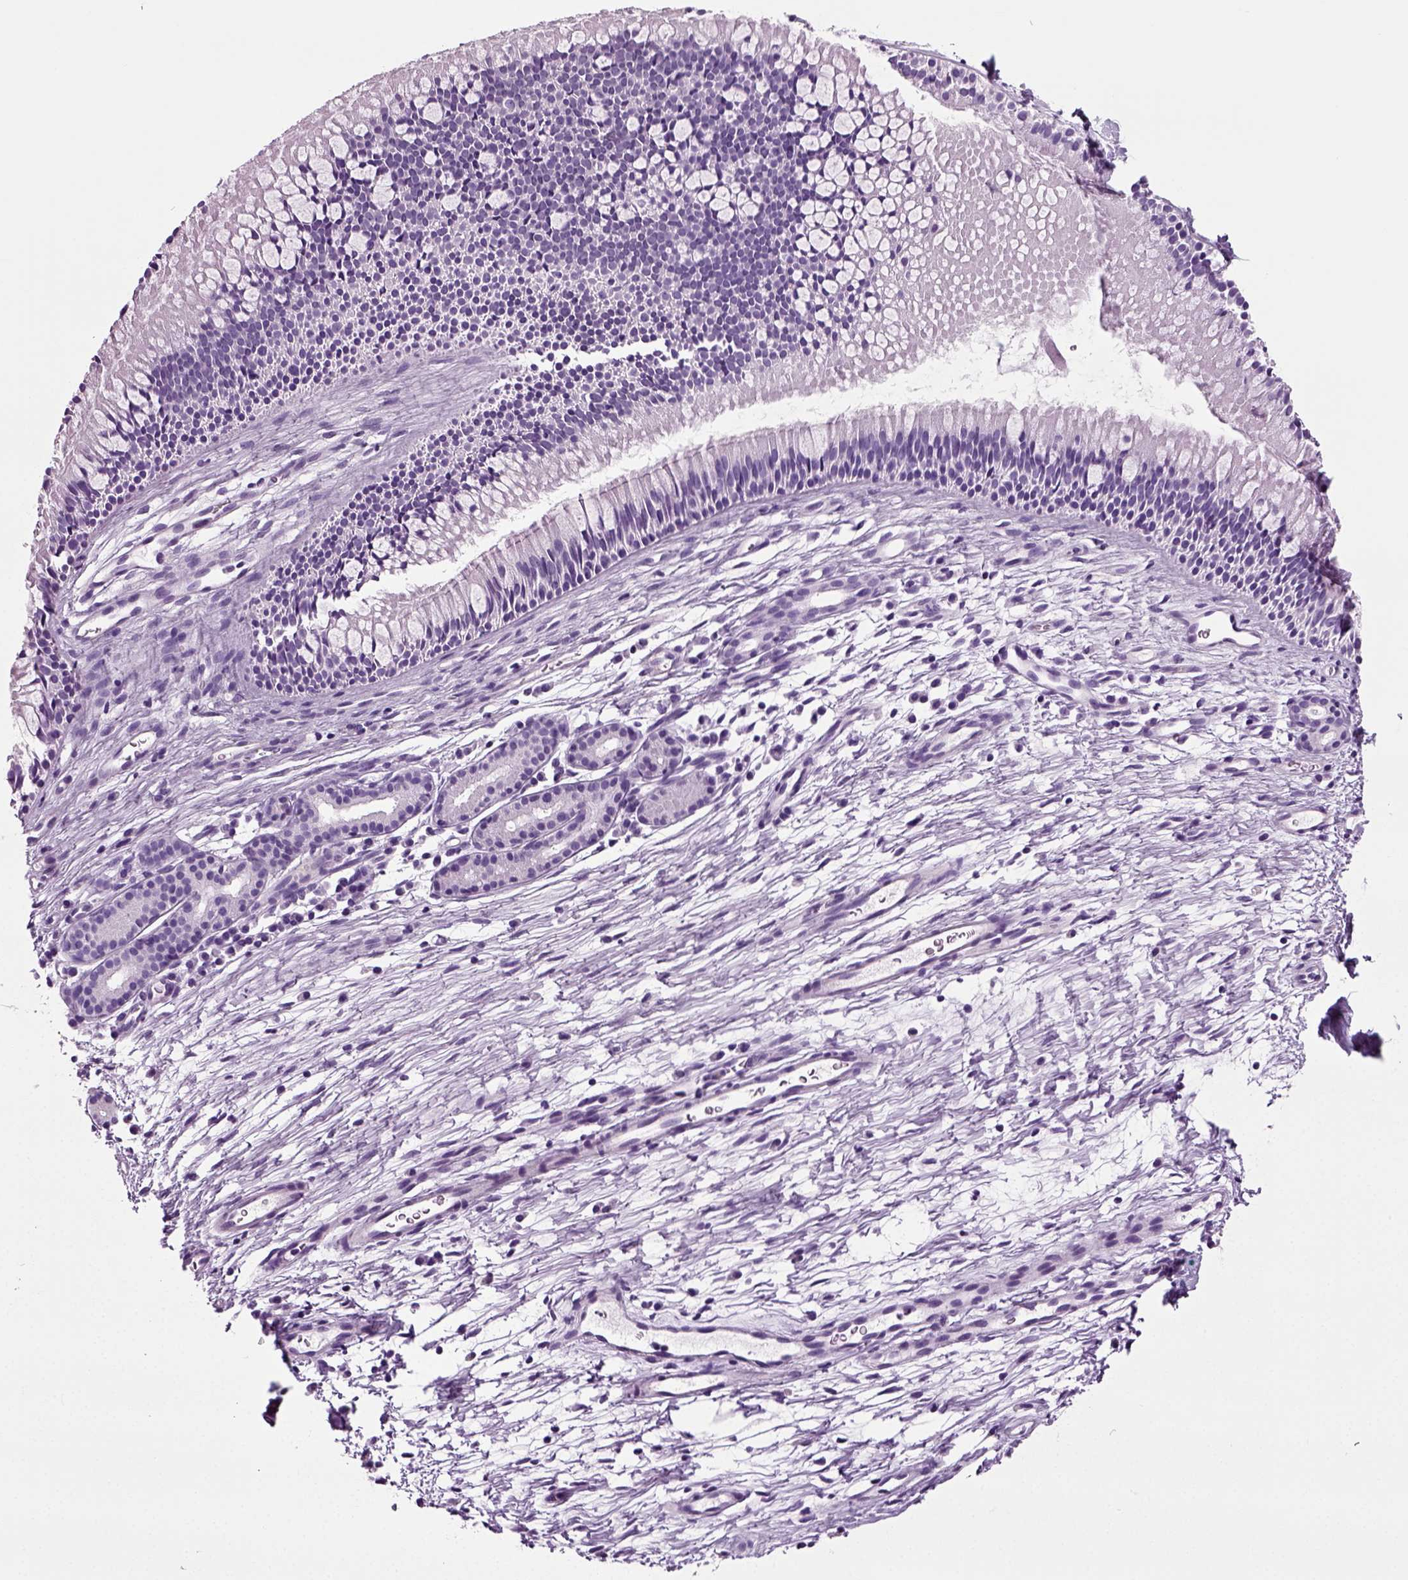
{"staining": {"intensity": "negative", "quantity": "none", "location": "none"}, "tissue": "nasopharynx", "cell_type": "Respiratory epithelial cells", "image_type": "normal", "snomed": [{"axis": "morphology", "description": "Normal tissue, NOS"}, {"axis": "topography", "description": "Nasopharynx"}], "caption": "The histopathology image shows no significant staining in respiratory epithelial cells of nasopharynx. (DAB (3,3'-diaminobenzidine) IHC visualized using brightfield microscopy, high magnification).", "gene": "CD109", "patient": {"sex": "male", "age": 51}}